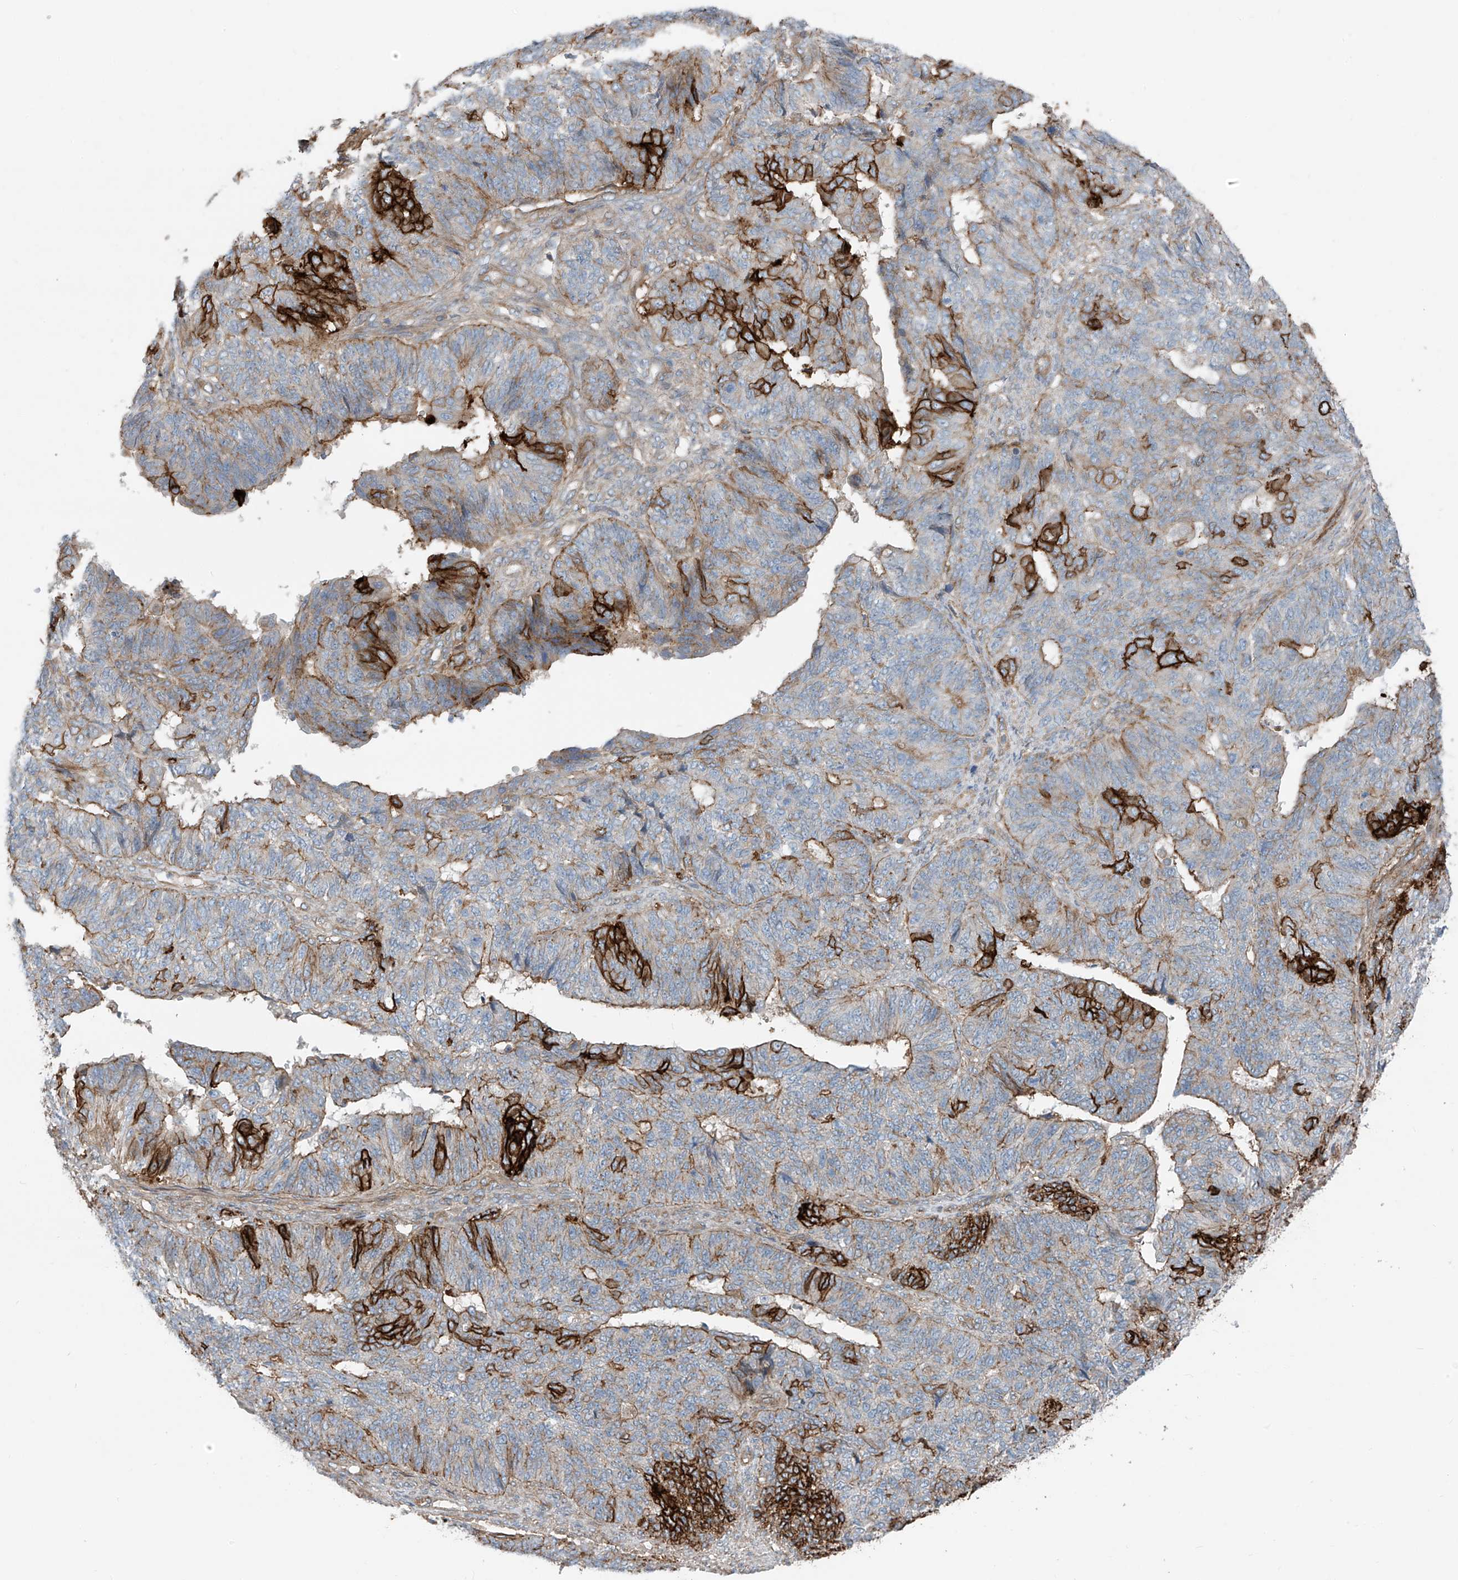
{"staining": {"intensity": "strong", "quantity": "<25%", "location": "cytoplasmic/membranous"}, "tissue": "endometrial cancer", "cell_type": "Tumor cells", "image_type": "cancer", "snomed": [{"axis": "morphology", "description": "Adenocarcinoma, NOS"}, {"axis": "topography", "description": "Endometrium"}], "caption": "The micrograph demonstrates a brown stain indicating the presence of a protein in the cytoplasmic/membranous of tumor cells in endometrial cancer.", "gene": "SLC1A5", "patient": {"sex": "female", "age": 32}}